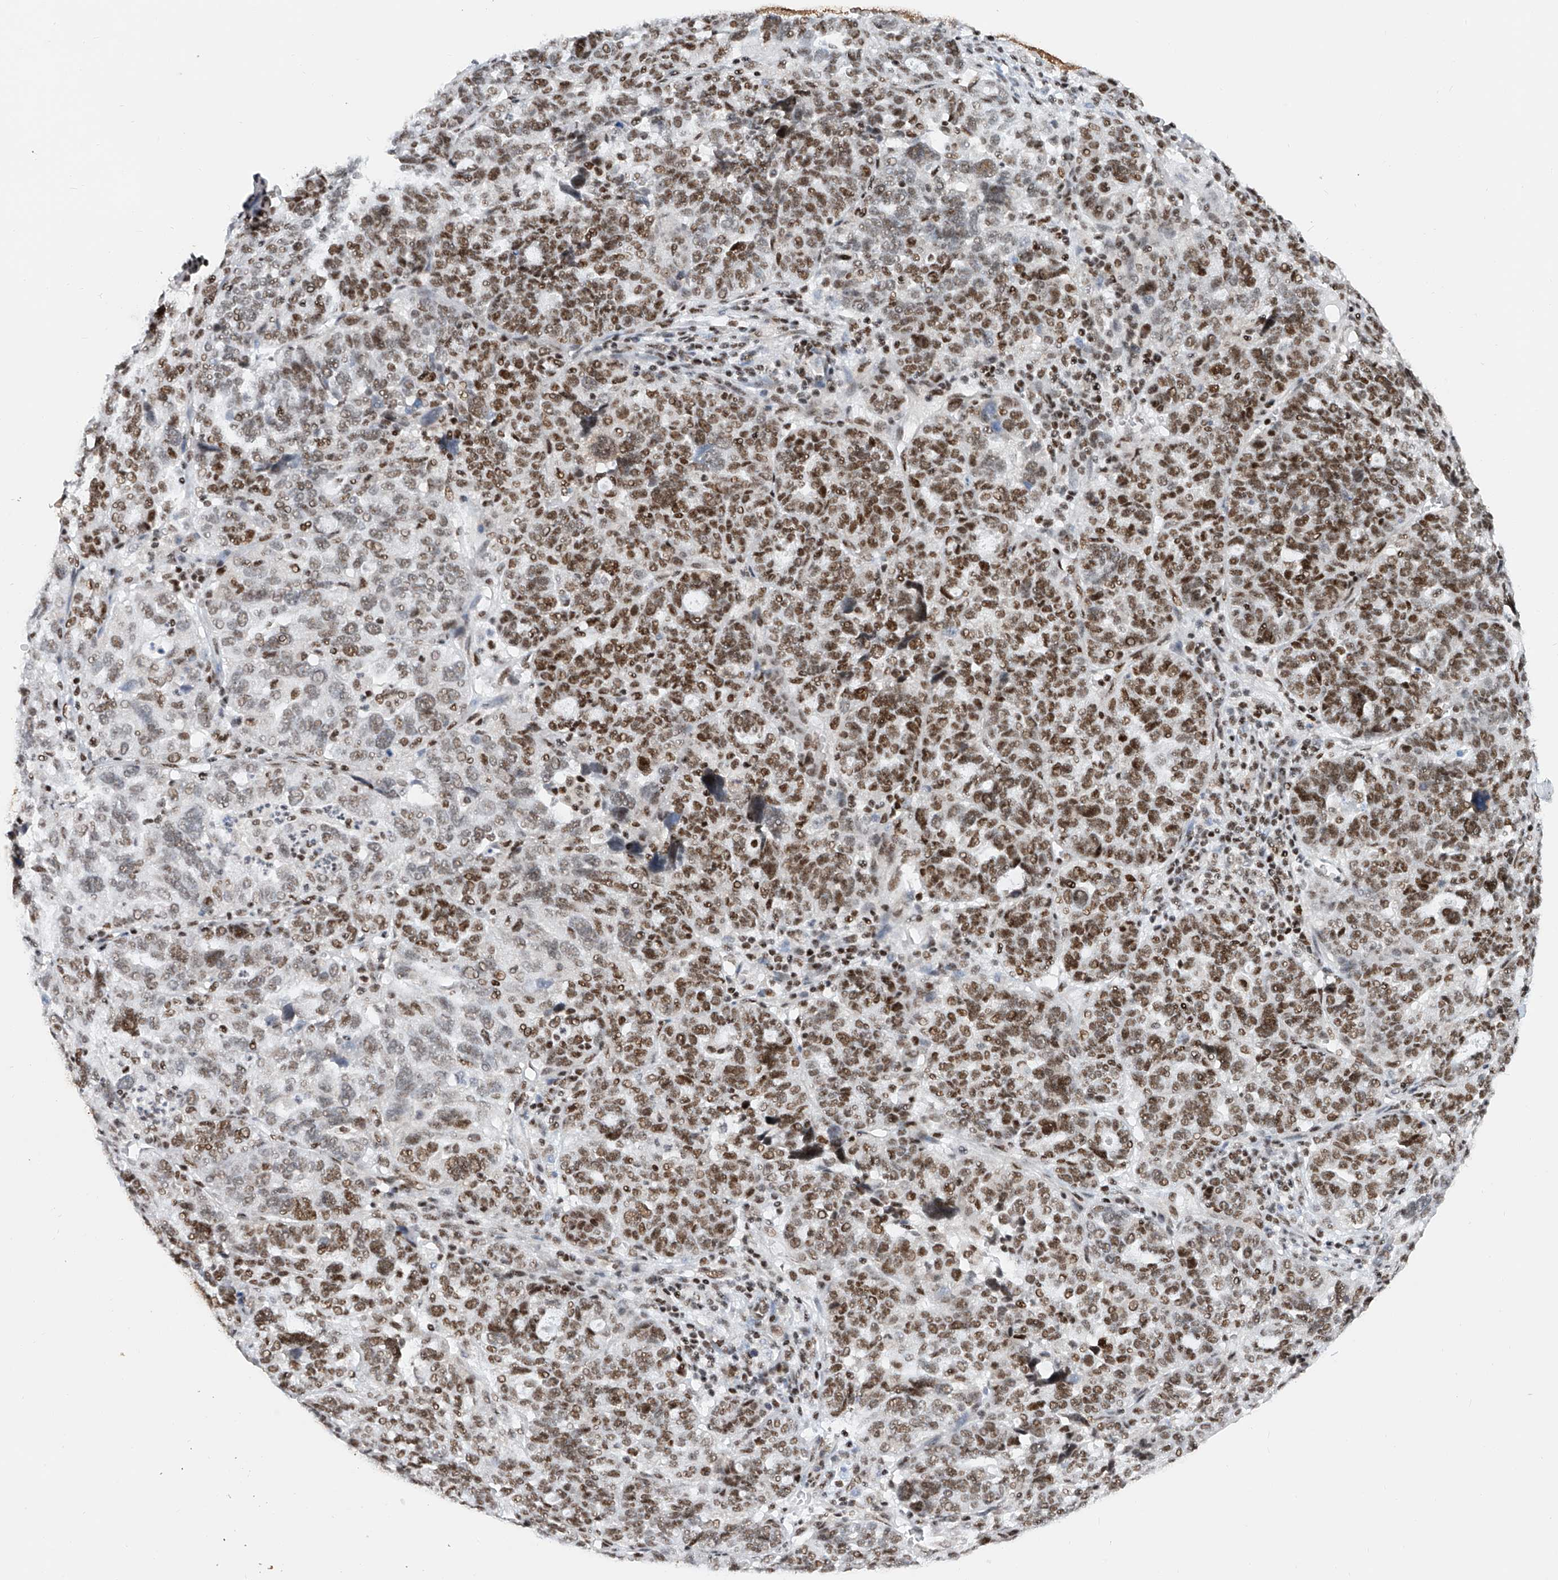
{"staining": {"intensity": "moderate", "quantity": ">75%", "location": "nuclear"}, "tissue": "ovarian cancer", "cell_type": "Tumor cells", "image_type": "cancer", "snomed": [{"axis": "morphology", "description": "Cystadenocarcinoma, serous, NOS"}, {"axis": "topography", "description": "Ovary"}], "caption": "Immunohistochemistry of human ovarian serous cystadenocarcinoma displays medium levels of moderate nuclear staining in about >75% of tumor cells. The staining is performed using DAB brown chromogen to label protein expression. The nuclei are counter-stained blue using hematoxylin.", "gene": "TAF4", "patient": {"sex": "female", "age": 59}}